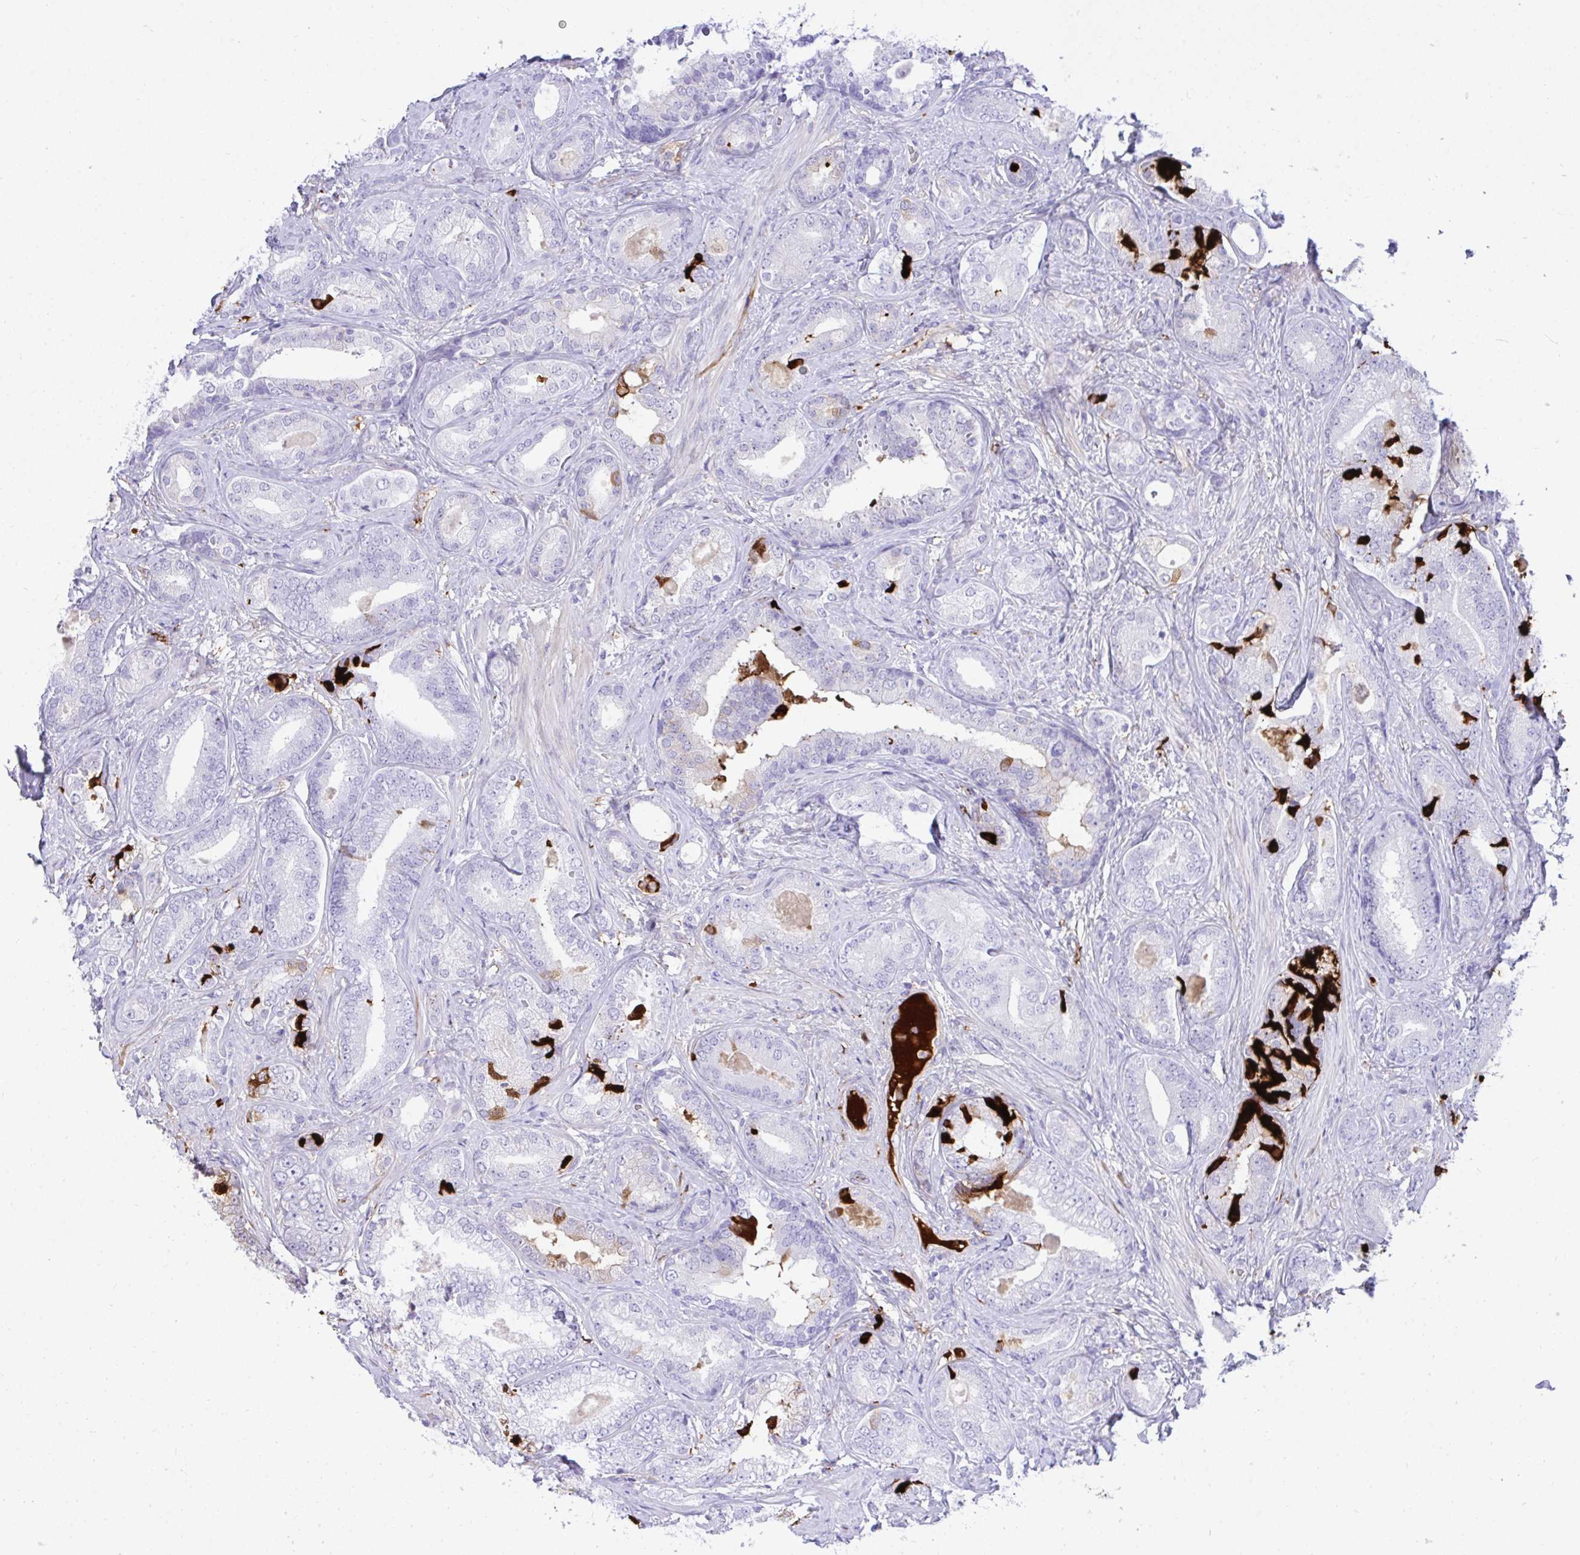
{"staining": {"intensity": "negative", "quantity": "none", "location": "none"}, "tissue": "prostate cancer", "cell_type": "Tumor cells", "image_type": "cancer", "snomed": [{"axis": "morphology", "description": "Adenocarcinoma, High grade"}, {"axis": "topography", "description": "Prostate"}], "caption": "A high-resolution histopathology image shows IHC staining of high-grade adenocarcinoma (prostate), which exhibits no significant staining in tumor cells.", "gene": "F2", "patient": {"sex": "male", "age": 62}}